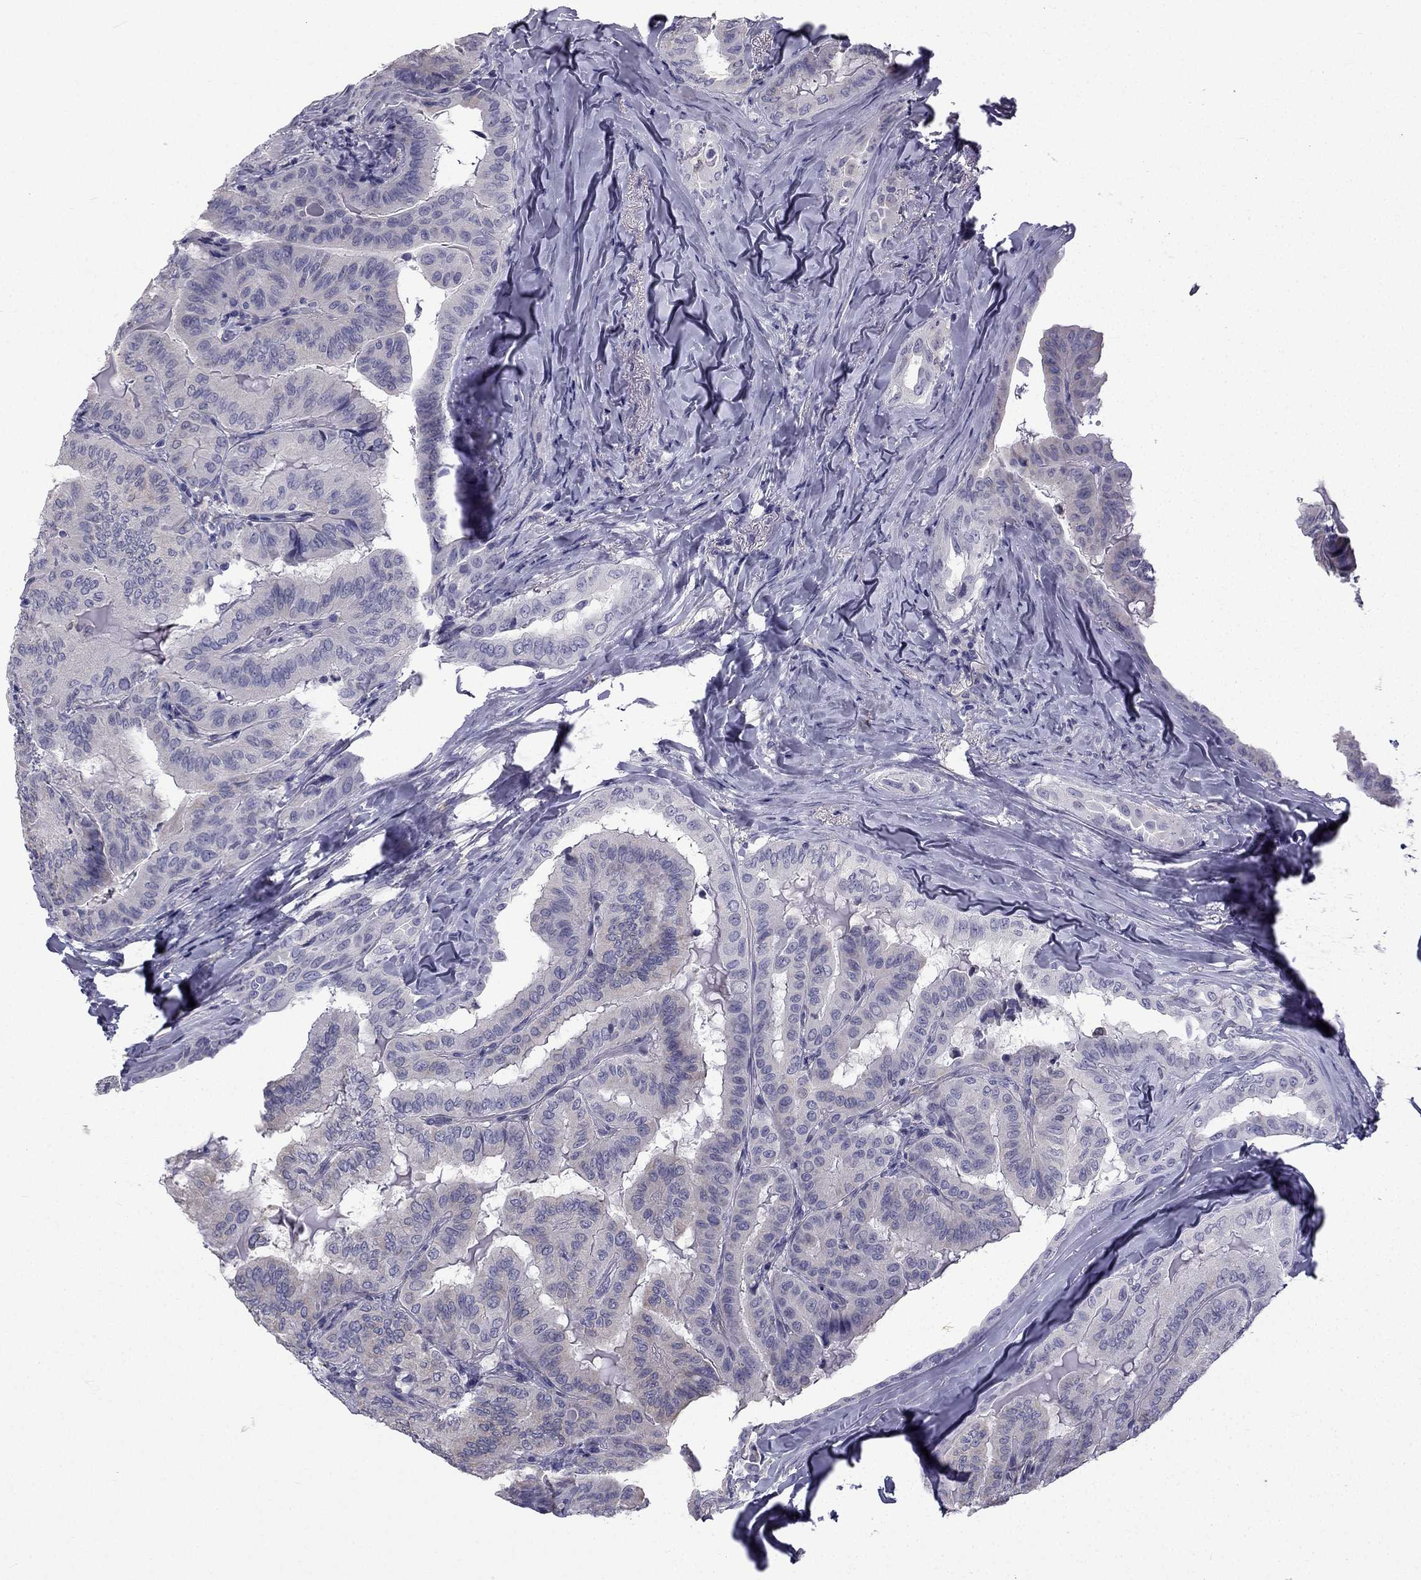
{"staining": {"intensity": "negative", "quantity": "none", "location": "none"}, "tissue": "thyroid cancer", "cell_type": "Tumor cells", "image_type": "cancer", "snomed": [{"axis": "morphology", "description": "Papillary adenocarcinoma, NOS"}, {"axis": "topography", "description": "Thyroid gland"}], "caption": "The micrograph shows no significant expression in tumor cells of thyroid cancer (papillary adenocarcinoma).", "gene": "CCDC40", "patient": {"sex": "female", "age": 68}}